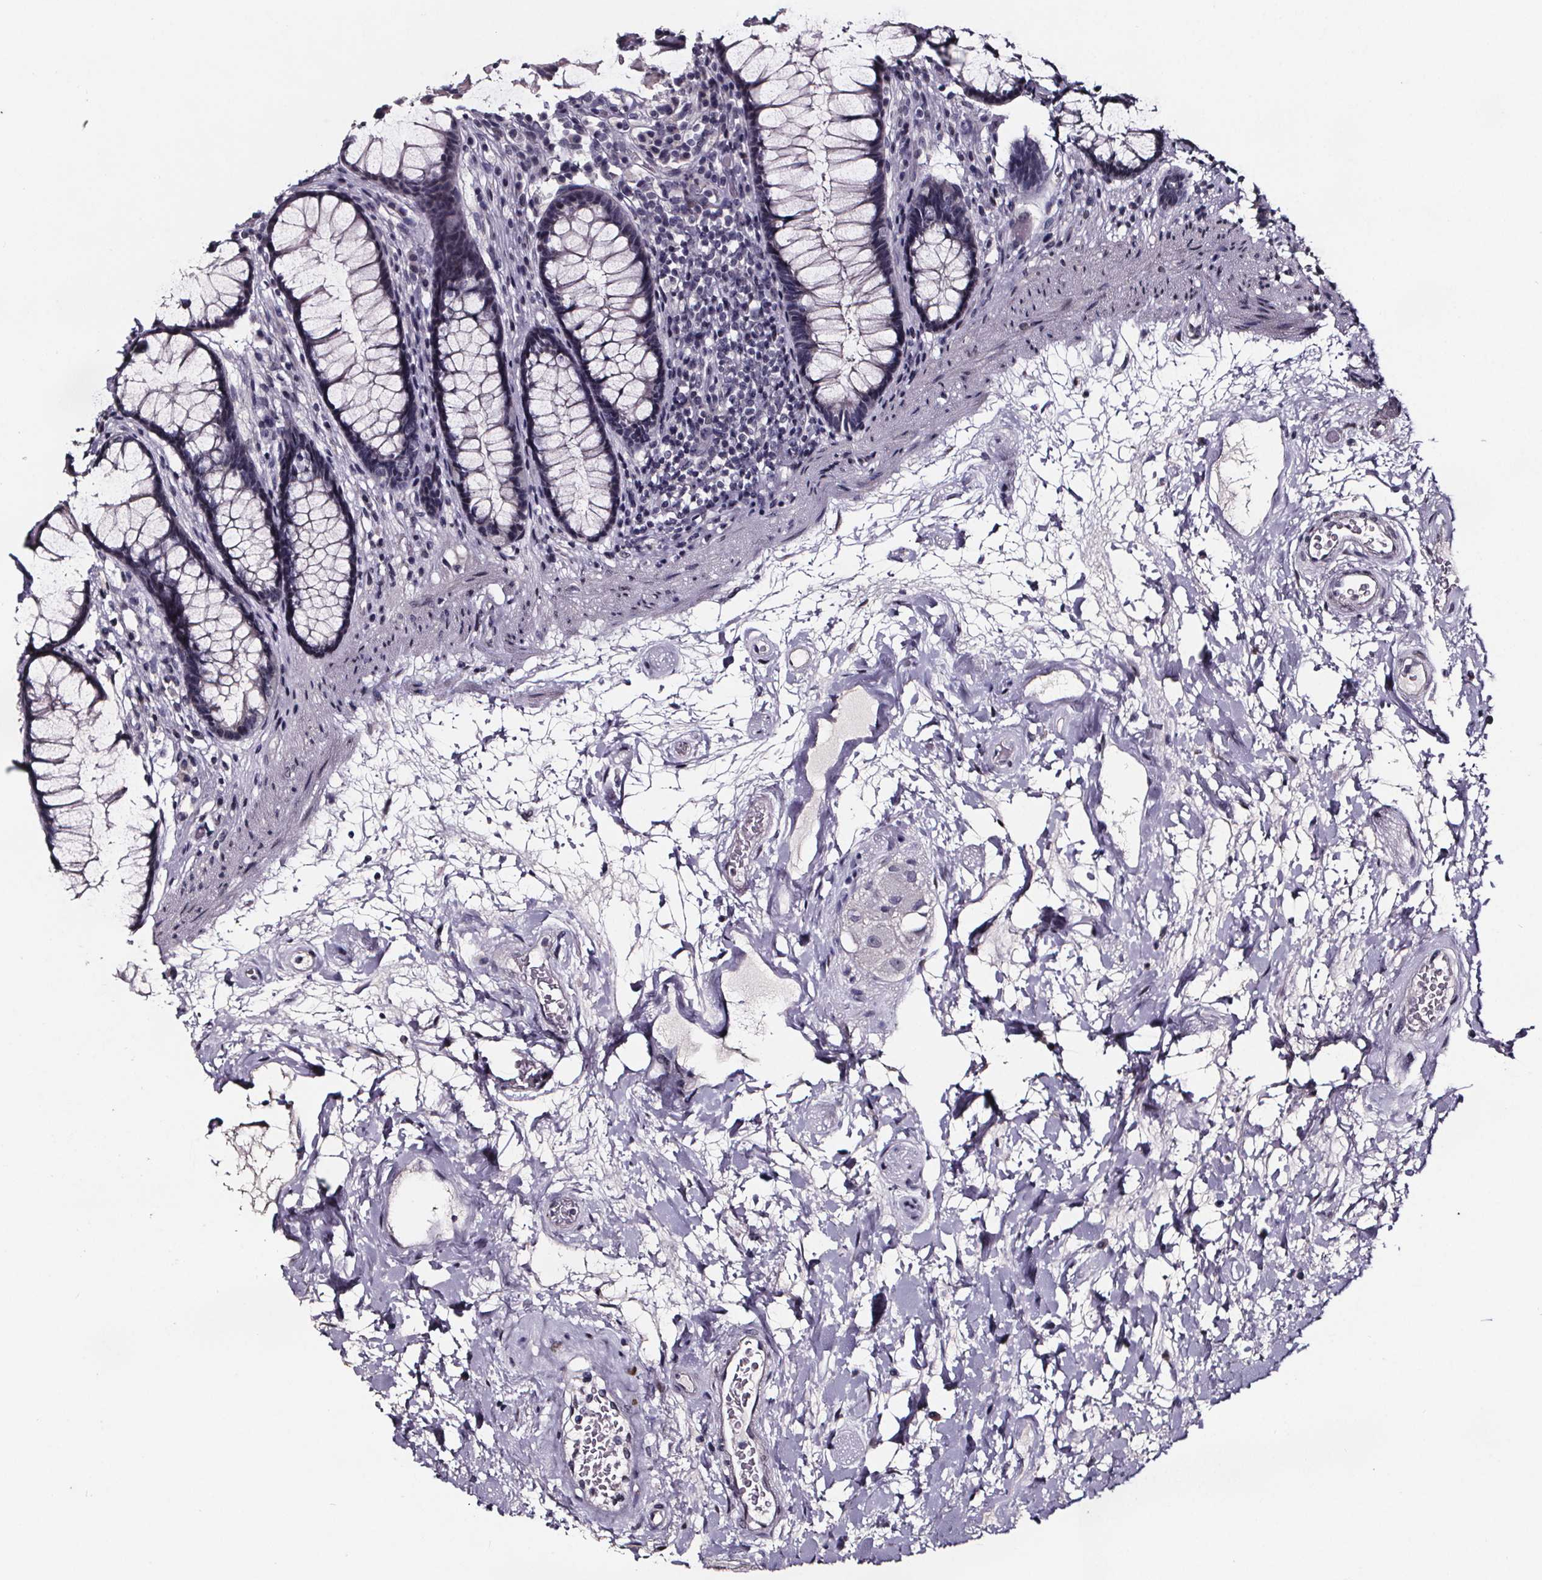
{"staining": {"intensity": "negative", "quantity": "none", "location": "none"}, "tissue": "rectum", "cell_type": "Glandular cells", "image_type": "normal", "snomed": [{"axis": "morphology", "description": "Normal tissue, NOS"}, {"axis": "topography", "description": "Rectum"}], "caption": "DAB immunohistochemical staining of benign human rectum reveals no significant positivity in glandular cells.", "gene": "AR", "patient": {"sex": "male", "age": 72}}